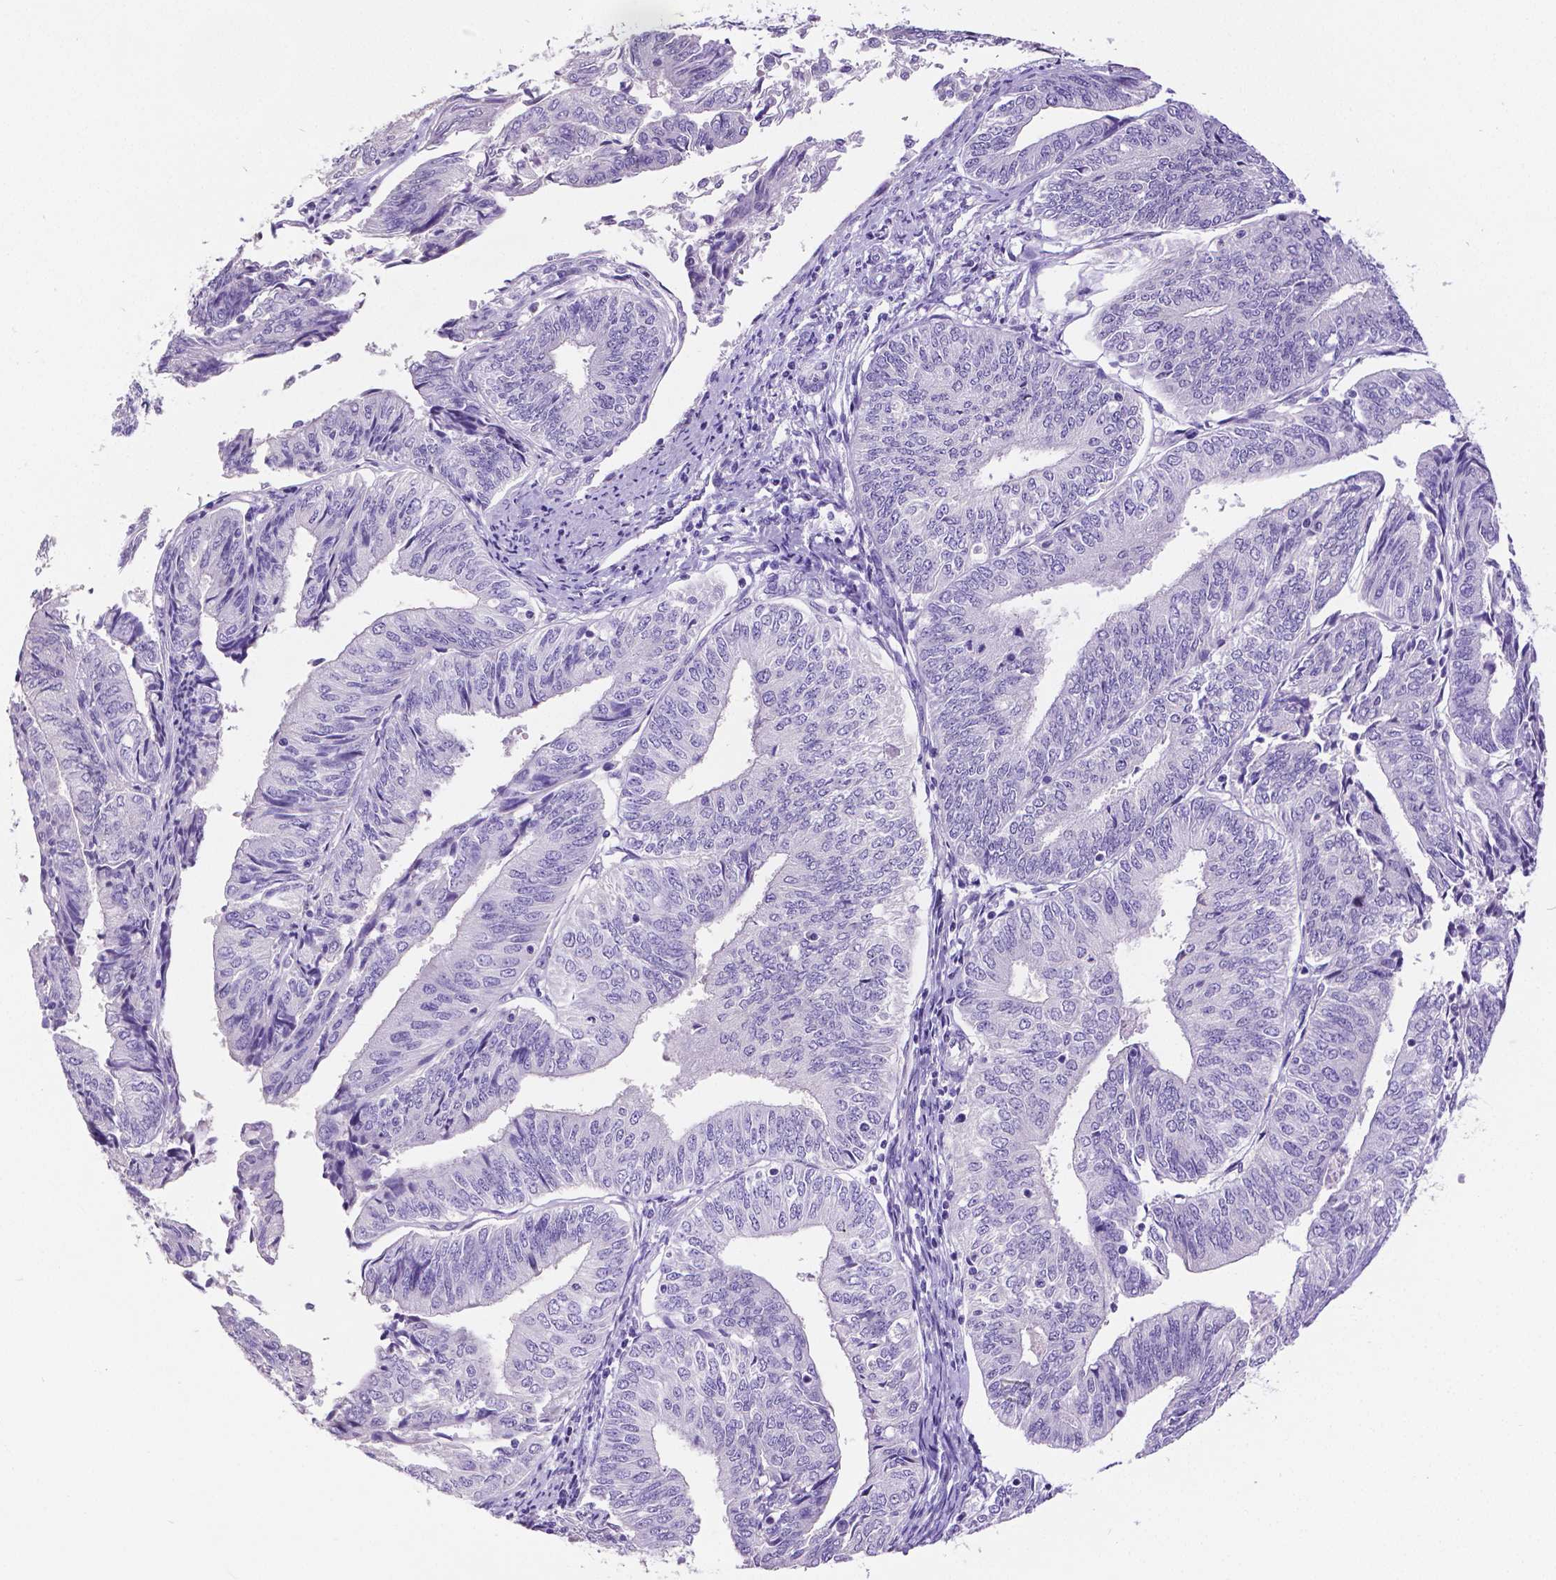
{"staining": {"intensity": "negative", "quantity": "none", "location": "none"}, "tissue": "endometrial cancer", "cell_type": "Tumor cells", "image_type": "cancer", "snomed": [{"axis": "morphology", "description": "Adenocarcinoma, NOS"}, {"axis": "topography", "description": "Endometrium"}], "caption": "Image shows no protein expression in tumor cells of endometrial cancer tissue.", "gene": "SATB2", "patient": {"sex": "female", "age": 58}}